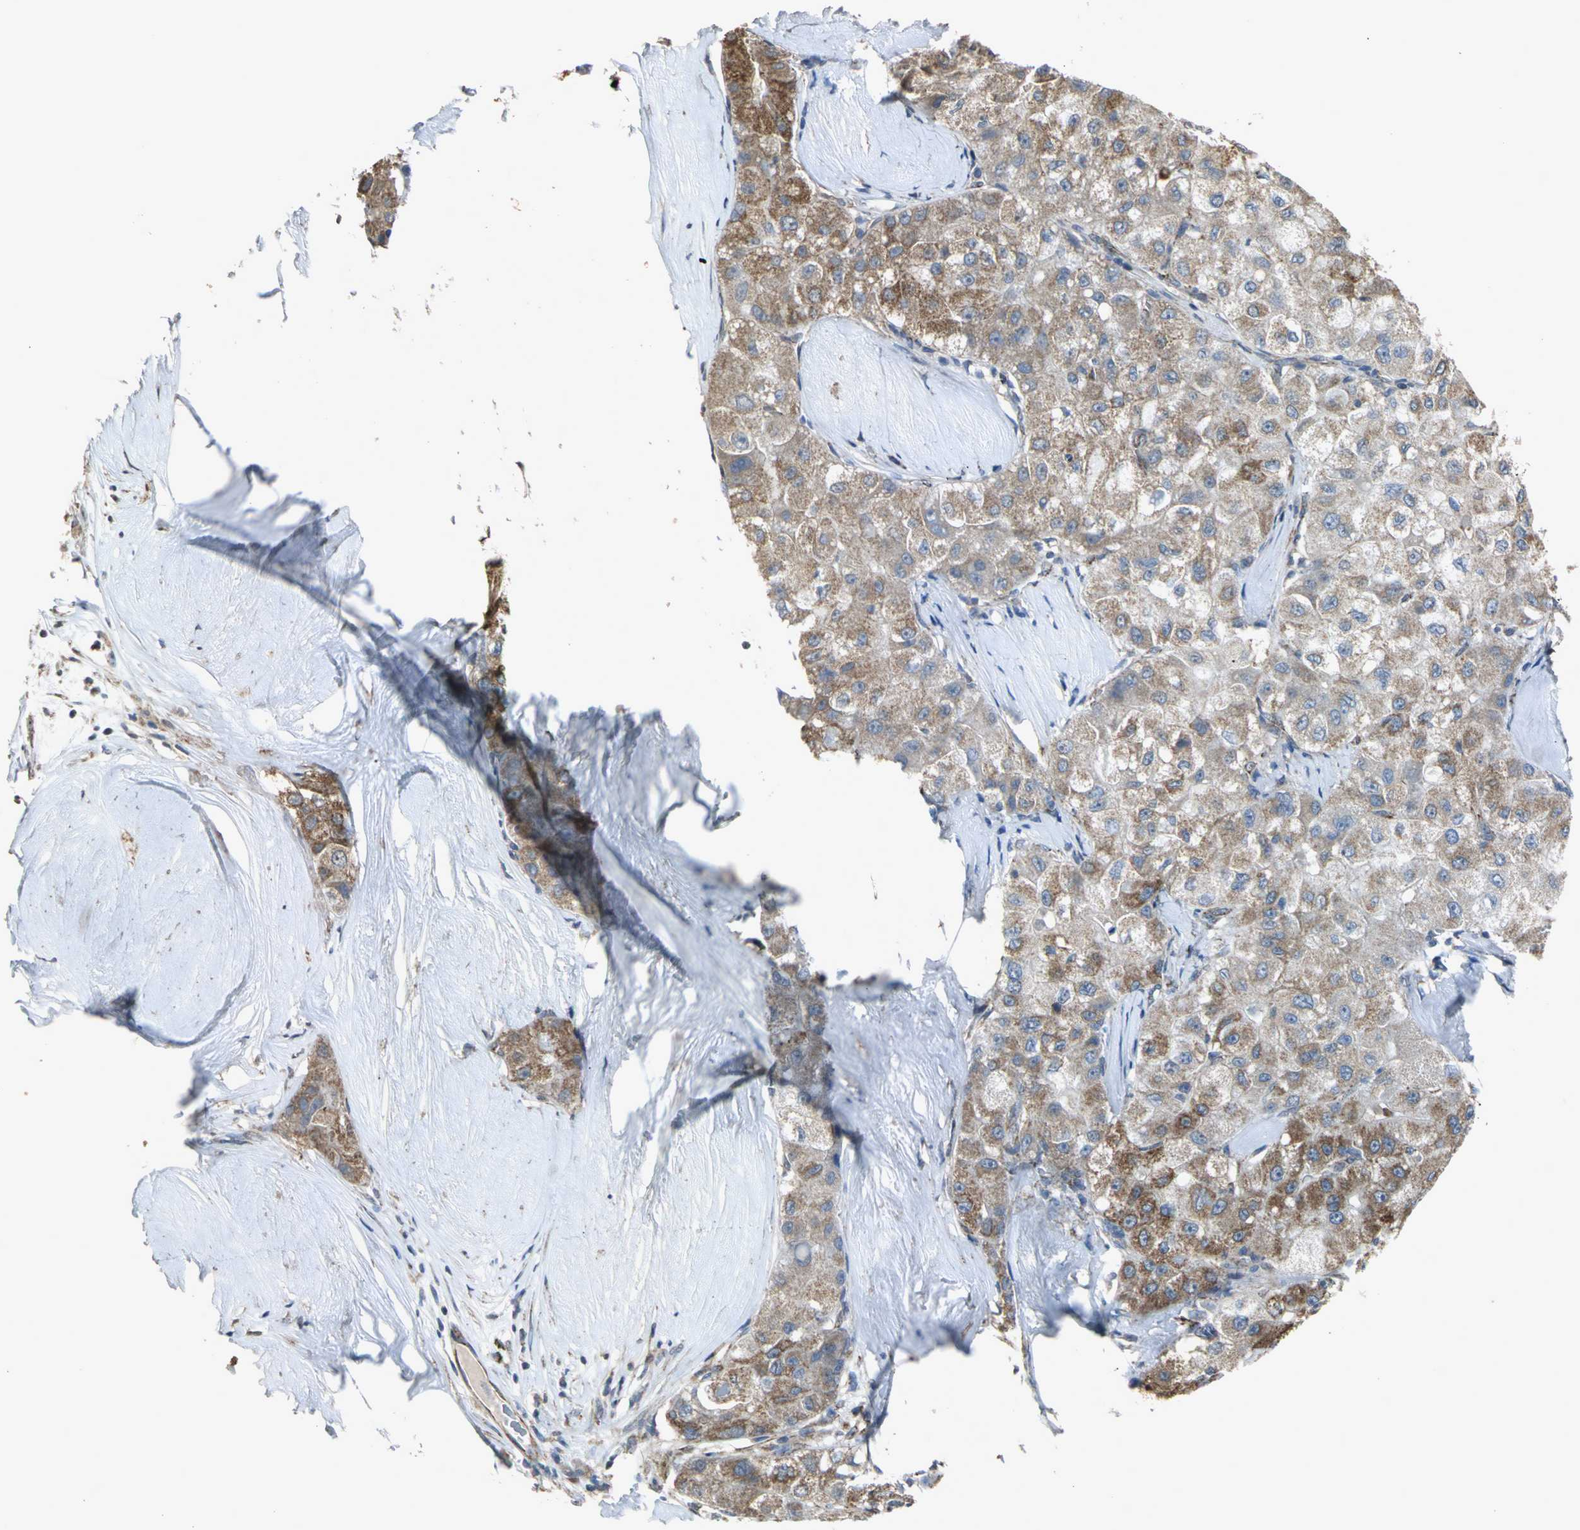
{"staining": {"intensity": "moderate", "quantity": ">75%", "location": "cytoplasmic/membranous"}, "tissue": "liver cancer", "cell_type": "Tumor cells", "image_type": "cancer", "snomed": [{"axis": "morphology", "description": "Carcinoma, Hepatocellular, NOS"}, {"axis": "topography", "description": "Liver"}], "caption": "Immunohistochemical staining of liver hepatocellular carcinoma demonstrates medium levels of moderate cytoplasmic/membranous positivity in approximately >75% of tumor cells. (IHC, brightfield microscopy, high magnification).", "gene": "NDUFB5", "patient": {"sex": "male", "age": 80}}